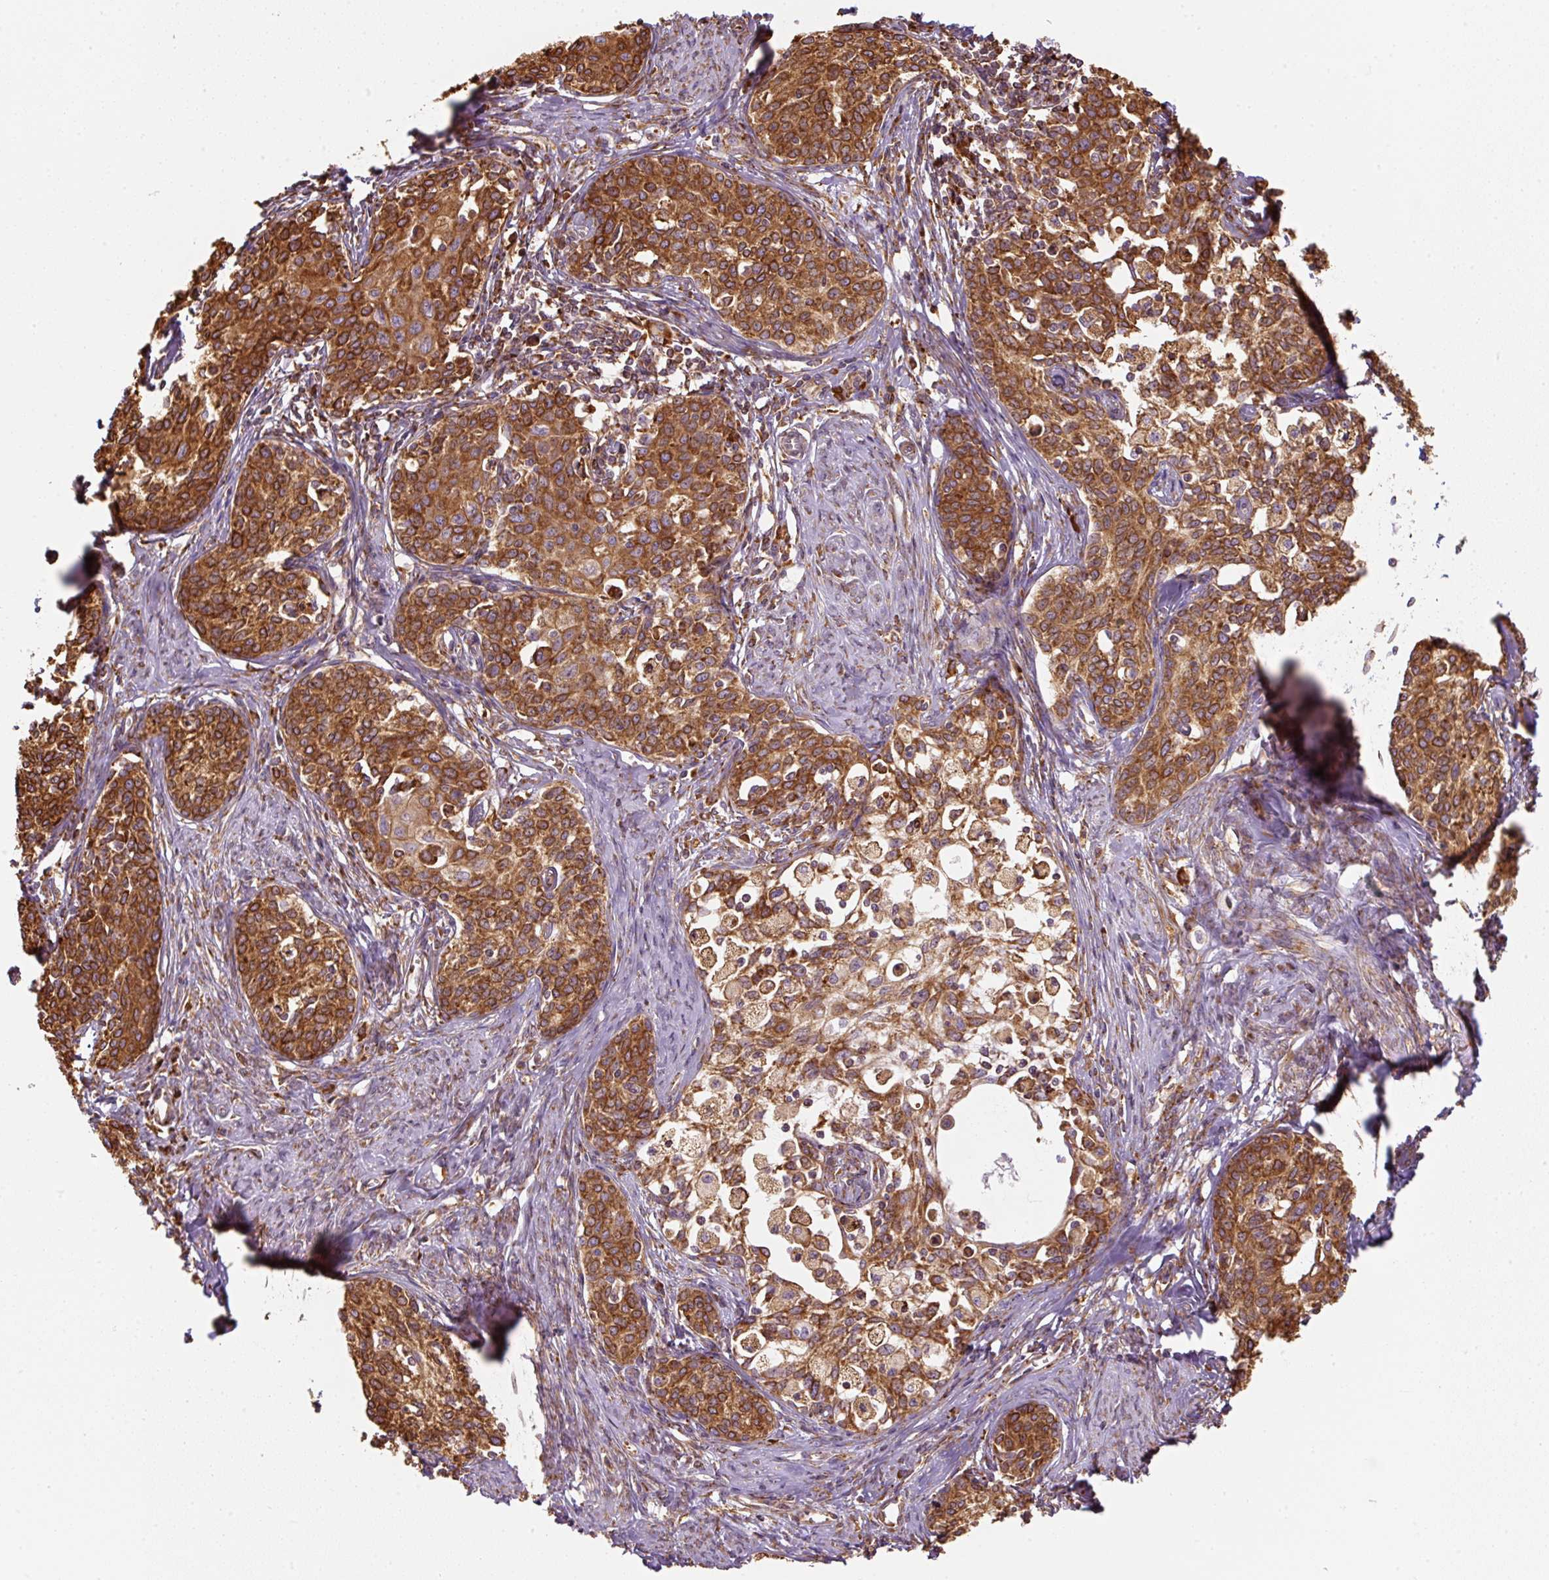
{"staining": {"intensity": "strong", "quantity": ">75%", "location": "cytoplasmic/membranous"}, "tissue": "cervical cancer", "cell_type": "Tumor cells", "image_type": "cancer", "snomed": [{"axis": "morphology", "description": "Squamous cell carcinoma, NOS"}, {"axis": "morphology", "description": "Adenocarcinoma, NOS"}, {"axis": "topography", "description": "Cervix"}], "caption": "Protein staining shows strong cytoplasmic/membranous positivity in approximately >75% of tumor cells in cervical cancer.", "gene": "PRKCSH", "patient": {"sex": "female", "age": 52}}